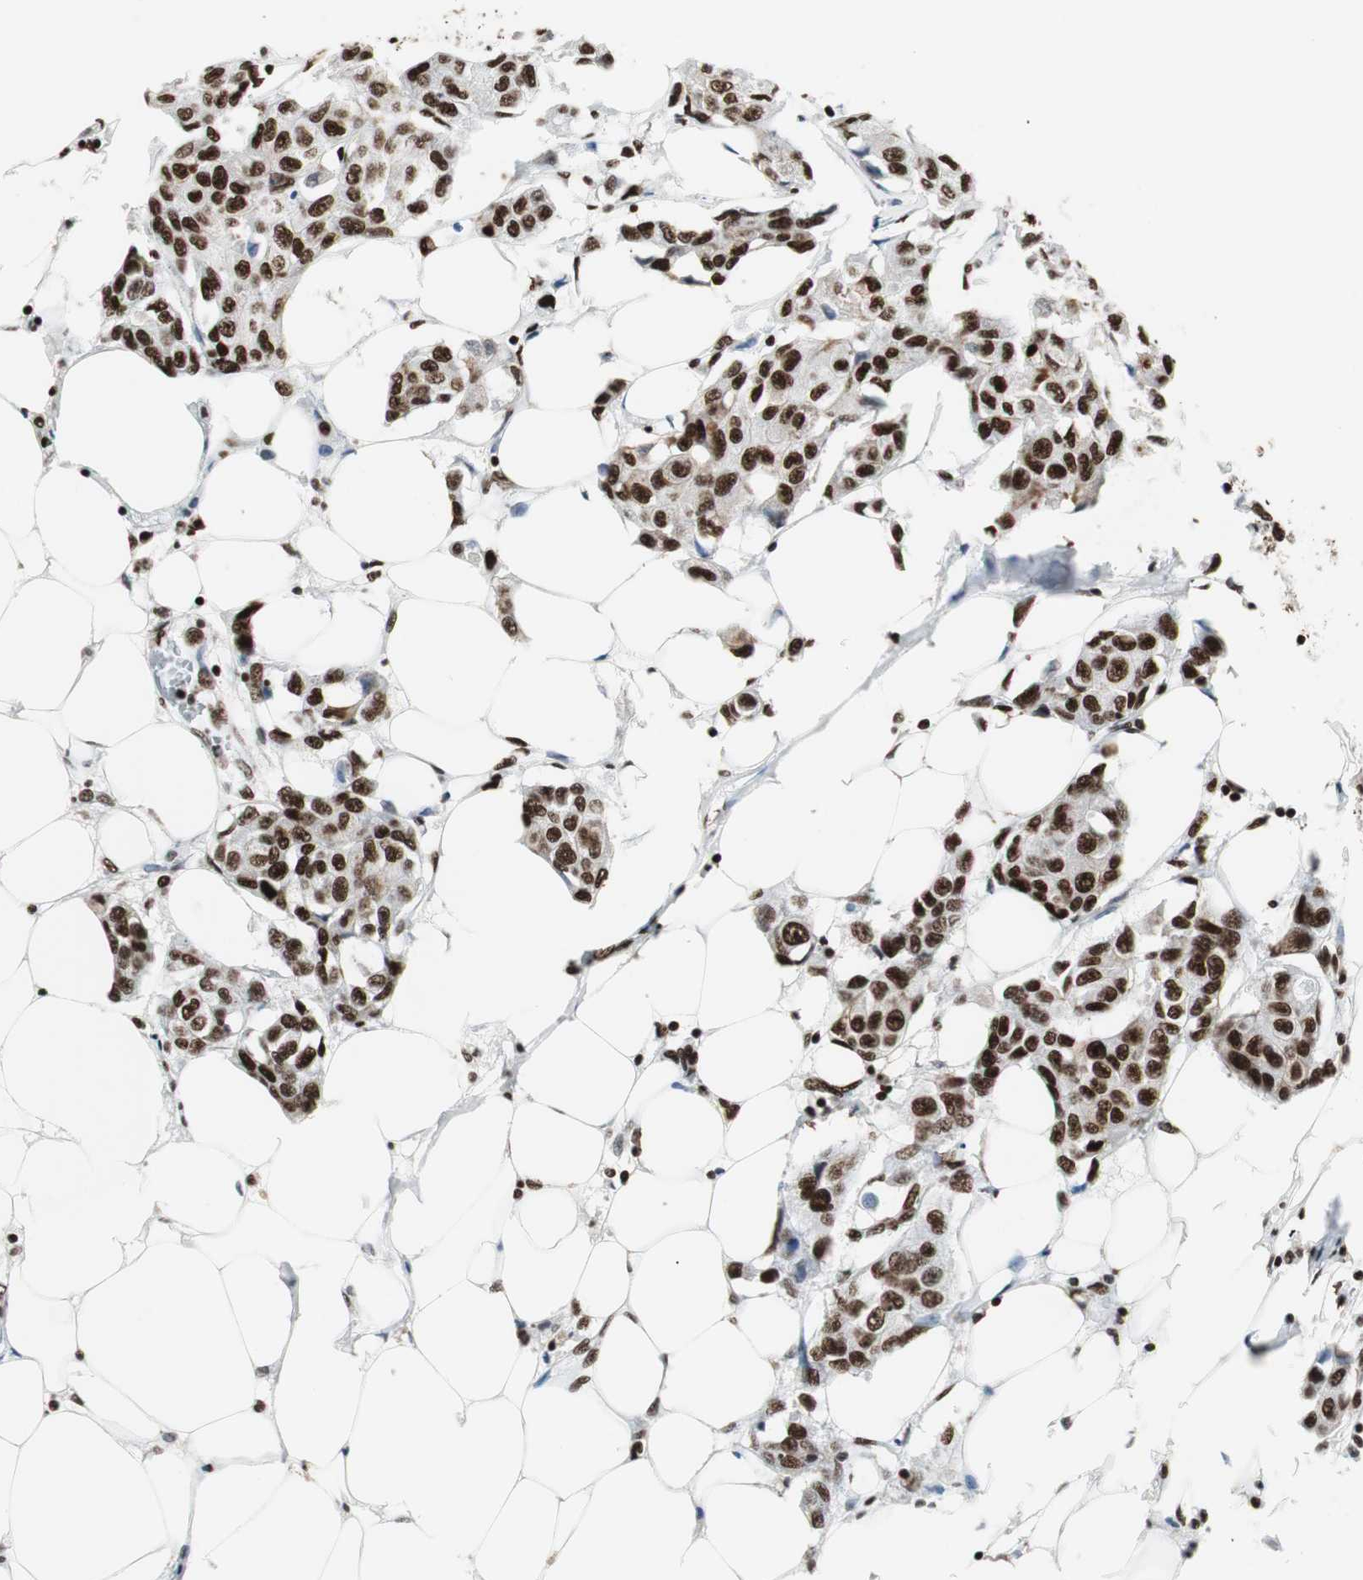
{"staining": {"intensity": "strong", "quantity": ">75%", "location": "nuclear"}, "tissue": "breast cancer", "cell_type": "Tumor cells", "image_type": "cancer", "snomed": [{"axis": "morphology", "description": "Duct carcinoma"}, {"axis": "topography", "description": "Breast"}], "caption": "Immunohistochemistry of breast invasive ductal carcinoma exhibits high levels of strong nuclear staining in approximately >75% of tumor cells. (DAB = brown stain, brightfield microscopy at high magnification).", "gene": "MTA2", "patient": {"sex": "female", "age": 80}}